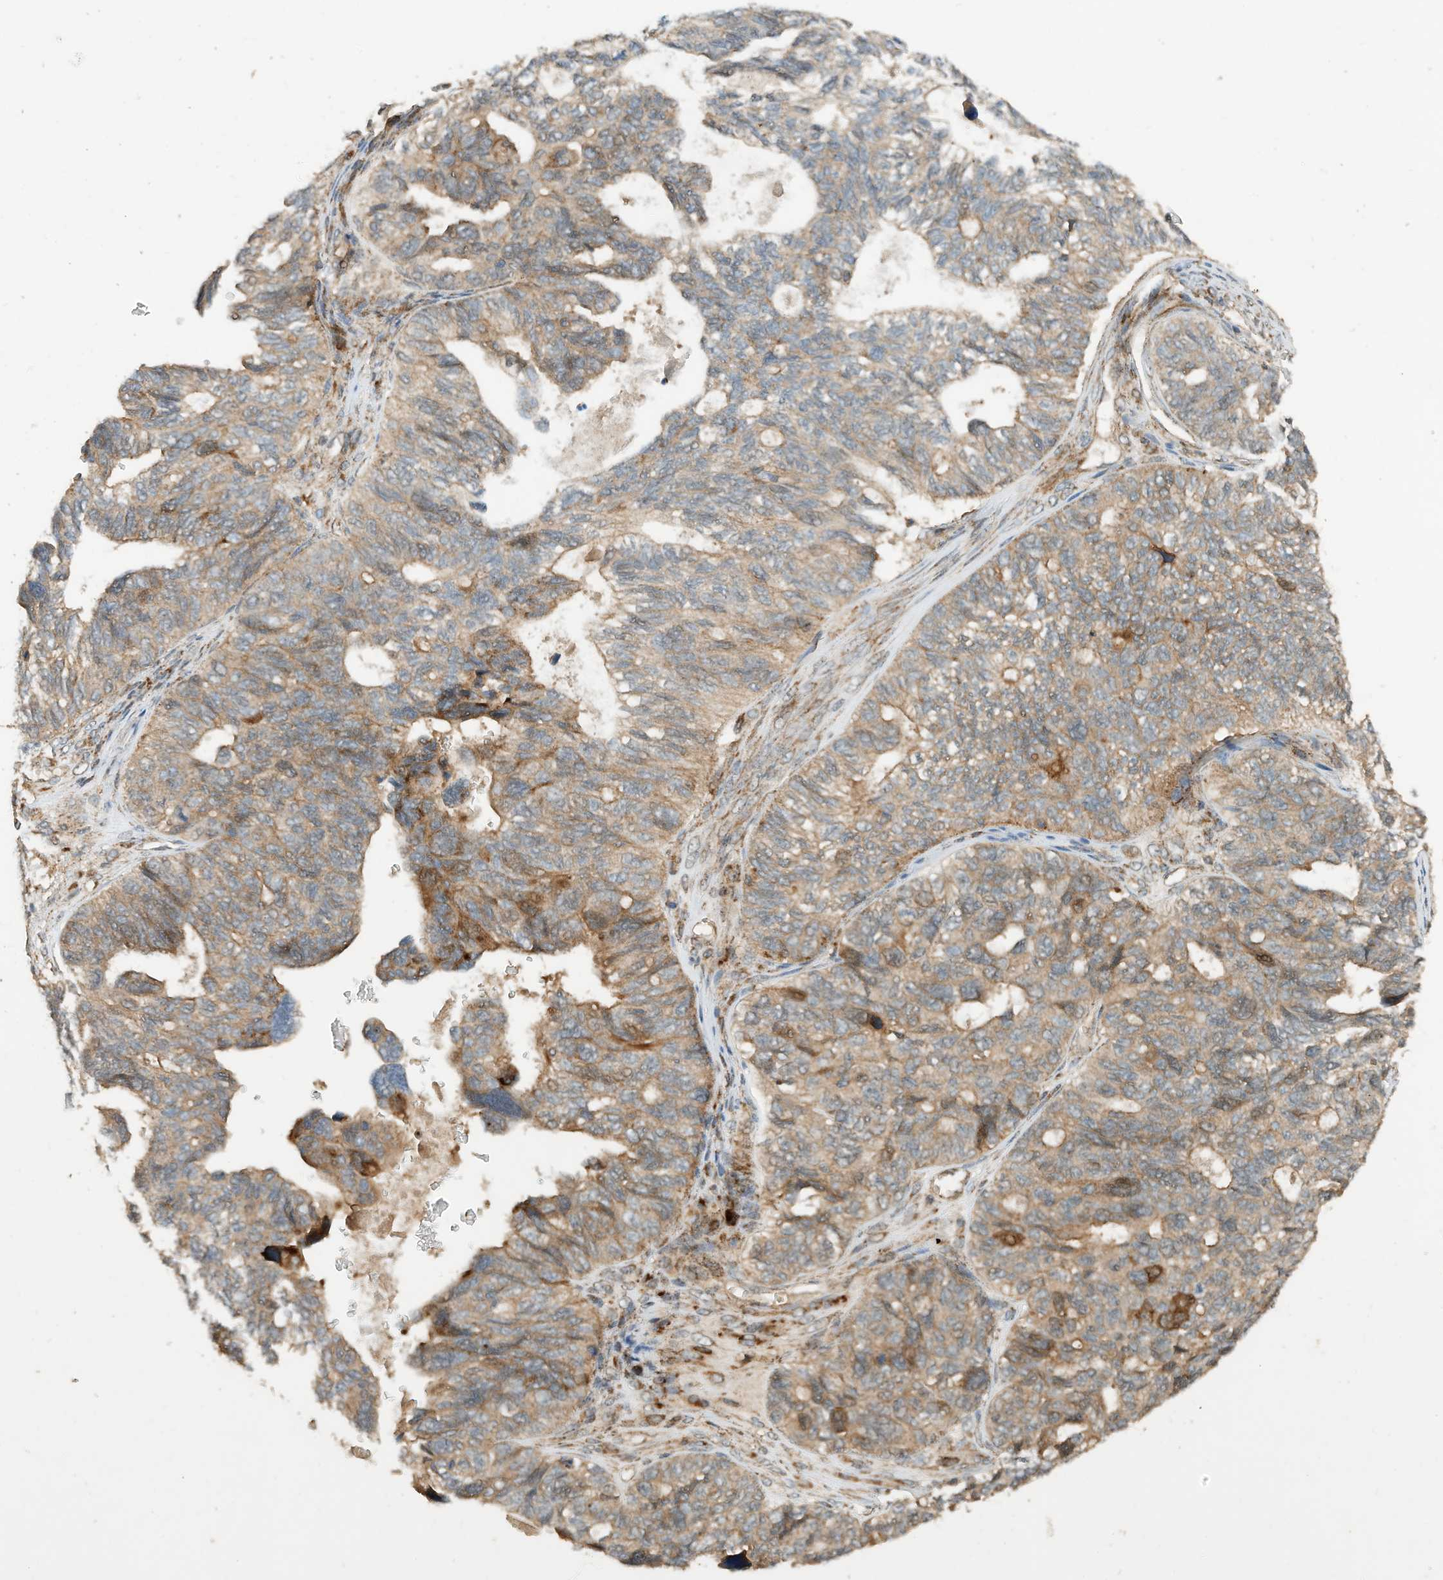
{"staining": {"intensity": "moderate", "quantity": "25%-75%", "location": "cytoplasmic/membranous"}, "tissue": "ovarian cancer", "cell_type": "Tumor cells", "image_type": "cancer", "snomed": [{"axis": "morphology", "description": "Cystadenocarcinoma, serous, NOS"}, {"axis": "topography", "description": "Ovary"}], "caption": "Moderate cytoplasmic/membranous protein staining is present in approximately 25%-75% of tumor cells in ovarian serous cystadenocarcinoma.", "gene": "CPAMD8", "patient": {"sex": "female", "age": 79}}